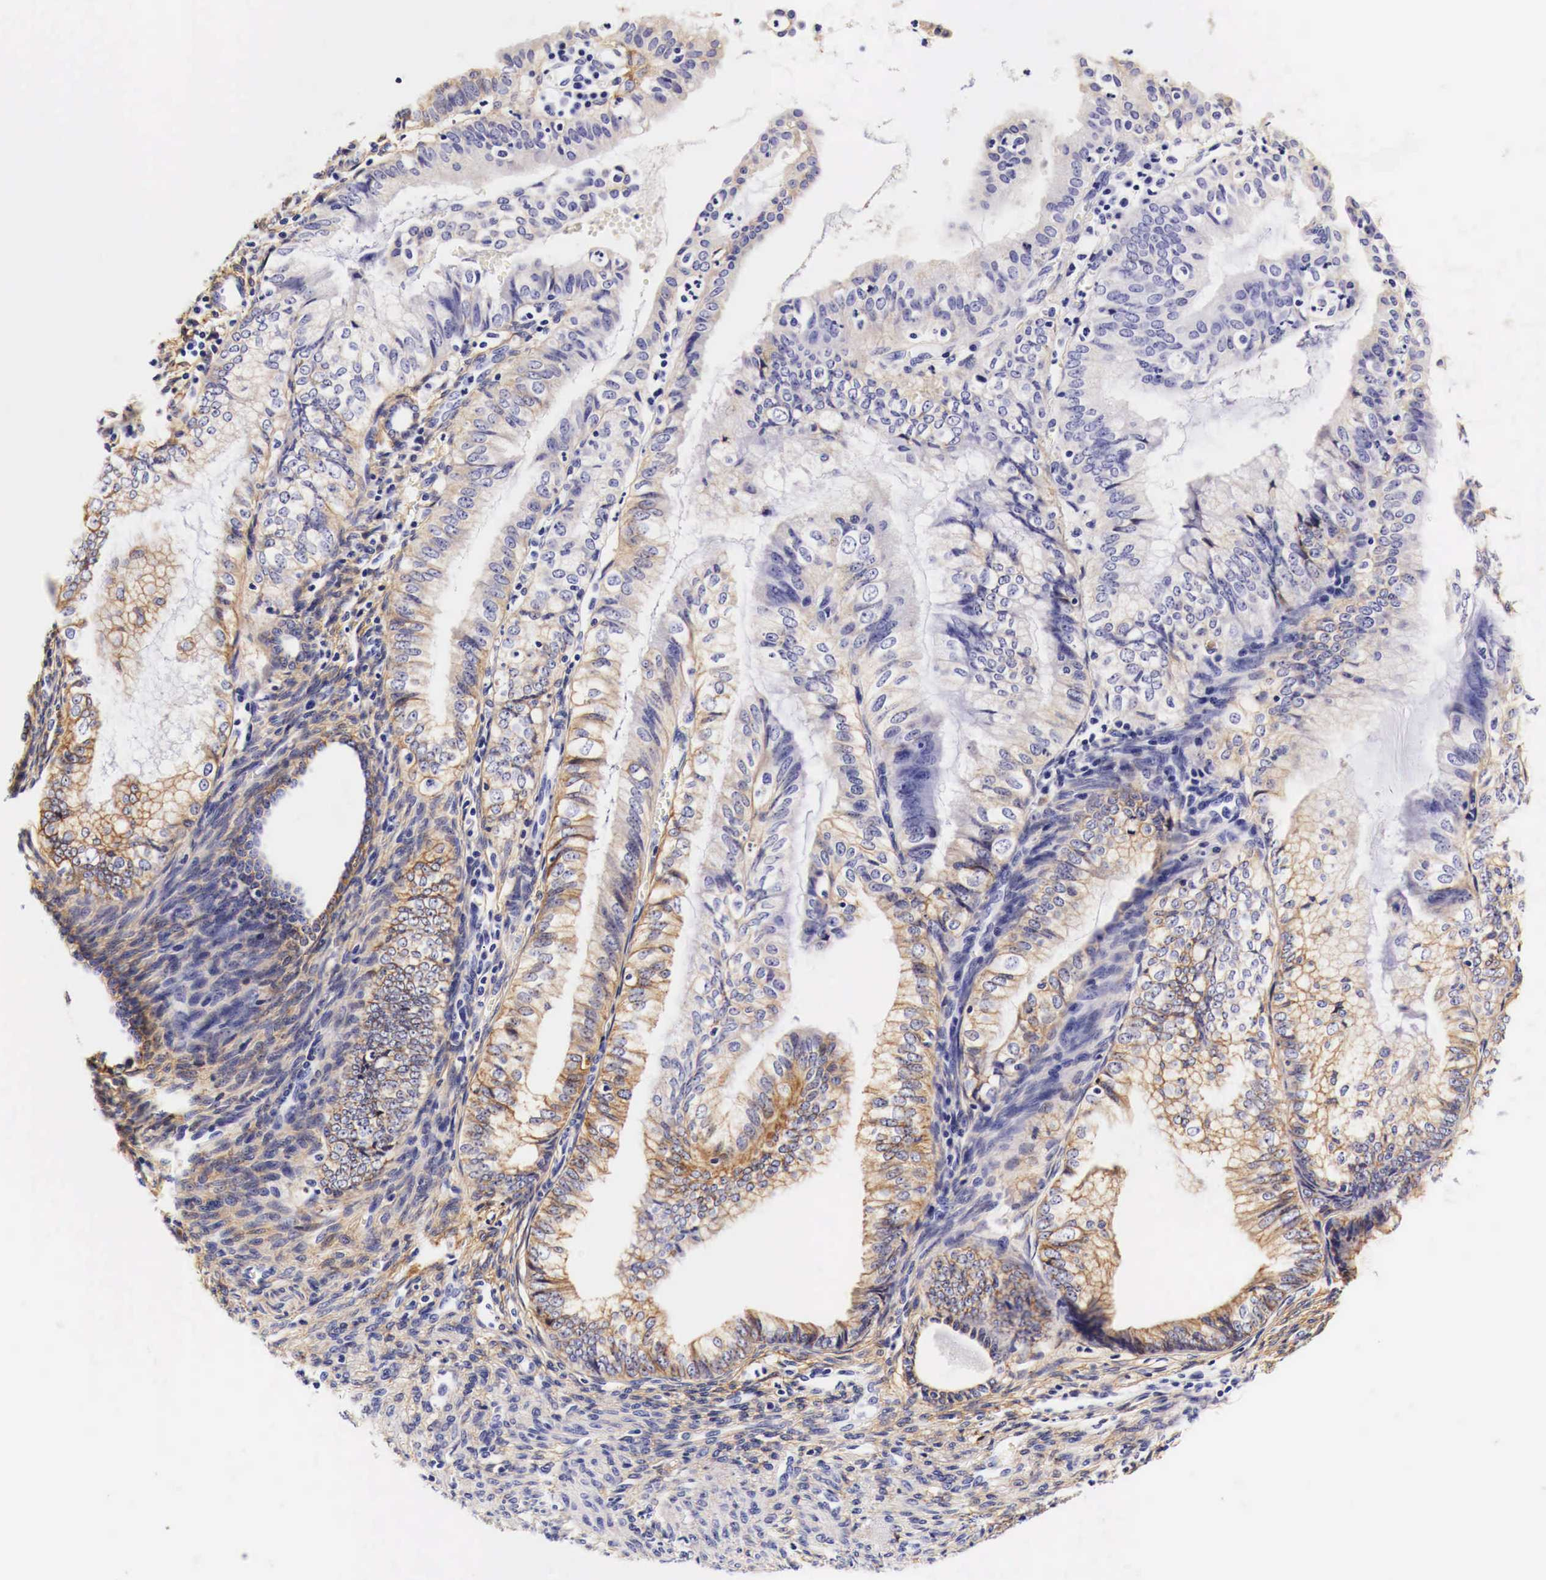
{"staining": {"intensity": "moderate", "quantity": "25%-75%", "location": "cytoplasmic/membranous"}, "tissue": "endometrial cancer", "cell_type": "Tumor cells", "image_type": "cancer", "snomed": [{"axis": "morphology", "description": "Adenocarcinoma, NOS"}, {"axis": "topography", "description": "Endometrium"}], "caption": "A micrograph of endometrial cancer (adenocarcinoma) stained for a protein shows moderate cytoplasmic/membranous brown staining in tumor cells.", "gene": "EGFR", "patient": {"sex": "female", "age": 66}}